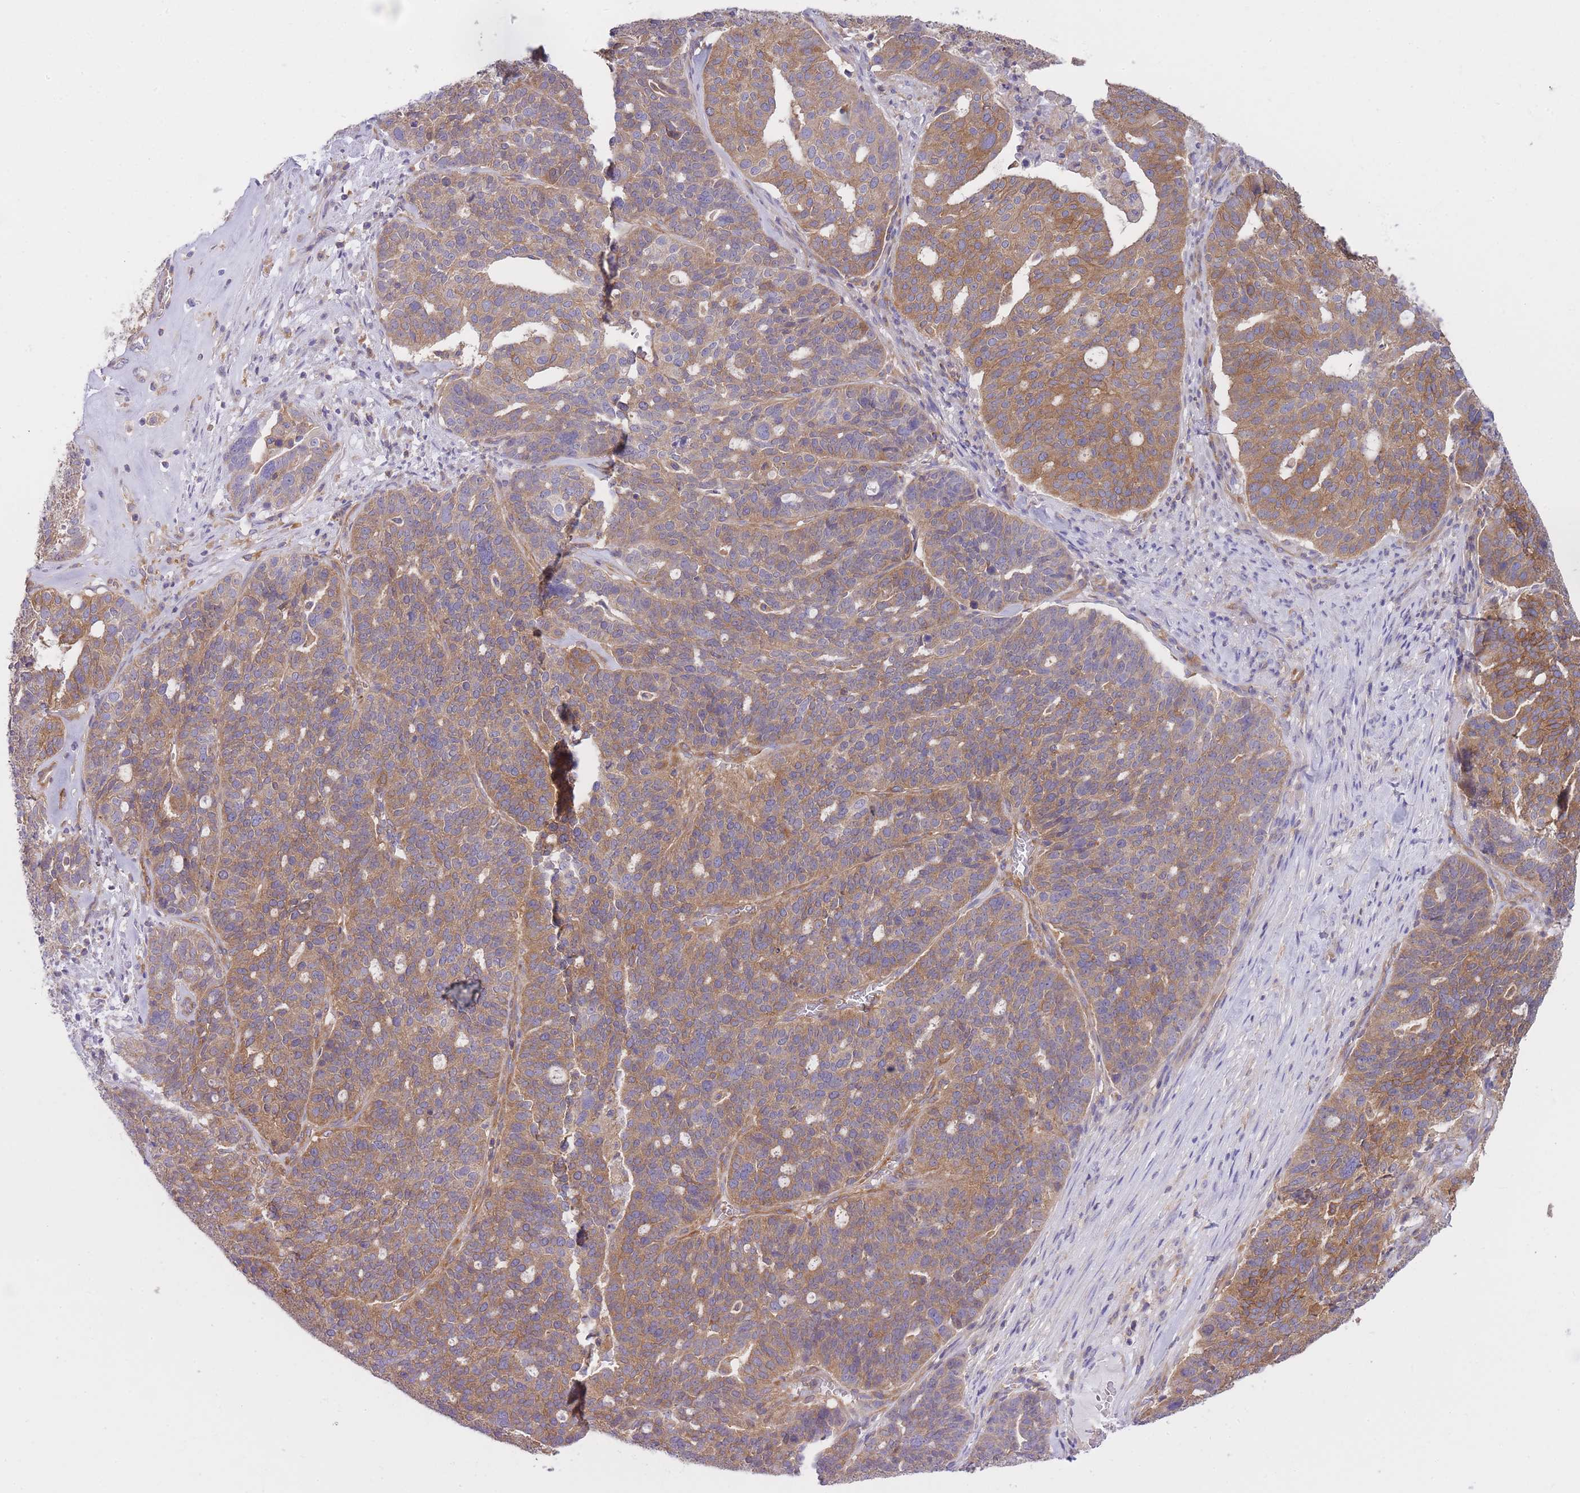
{"staining": {"intensity": "moderate", "quantity": ">75%", "location": "cytoplasmic/membranous"}, "tissue": "ovarian cancer", "cell_type": "Tumor cells", "image_type": "cancer", "snomed": [{"axis": "morphology", "description": "Cystadenocarcinoma, serous, NOS"}, {"axis": "topography", "description": "Ovary"}], "caption": "High-magnification brightfield microscopy of serous cystadenocarcinoma (ovarian) stained with DAB (3,3'-diaminobenzidine) (brown) and counterstained with hematoxylin (blue). tumor cells exhibit moderate cytoplasmic/membranous expression is appreciated in about>75% of cells. (DAB (3,3'-diaminobenzidine) IHC with brightfield microscopy, high magnification).", "gene": "PRKAR1A", "patient": {"sex": "female", "age": 59}}